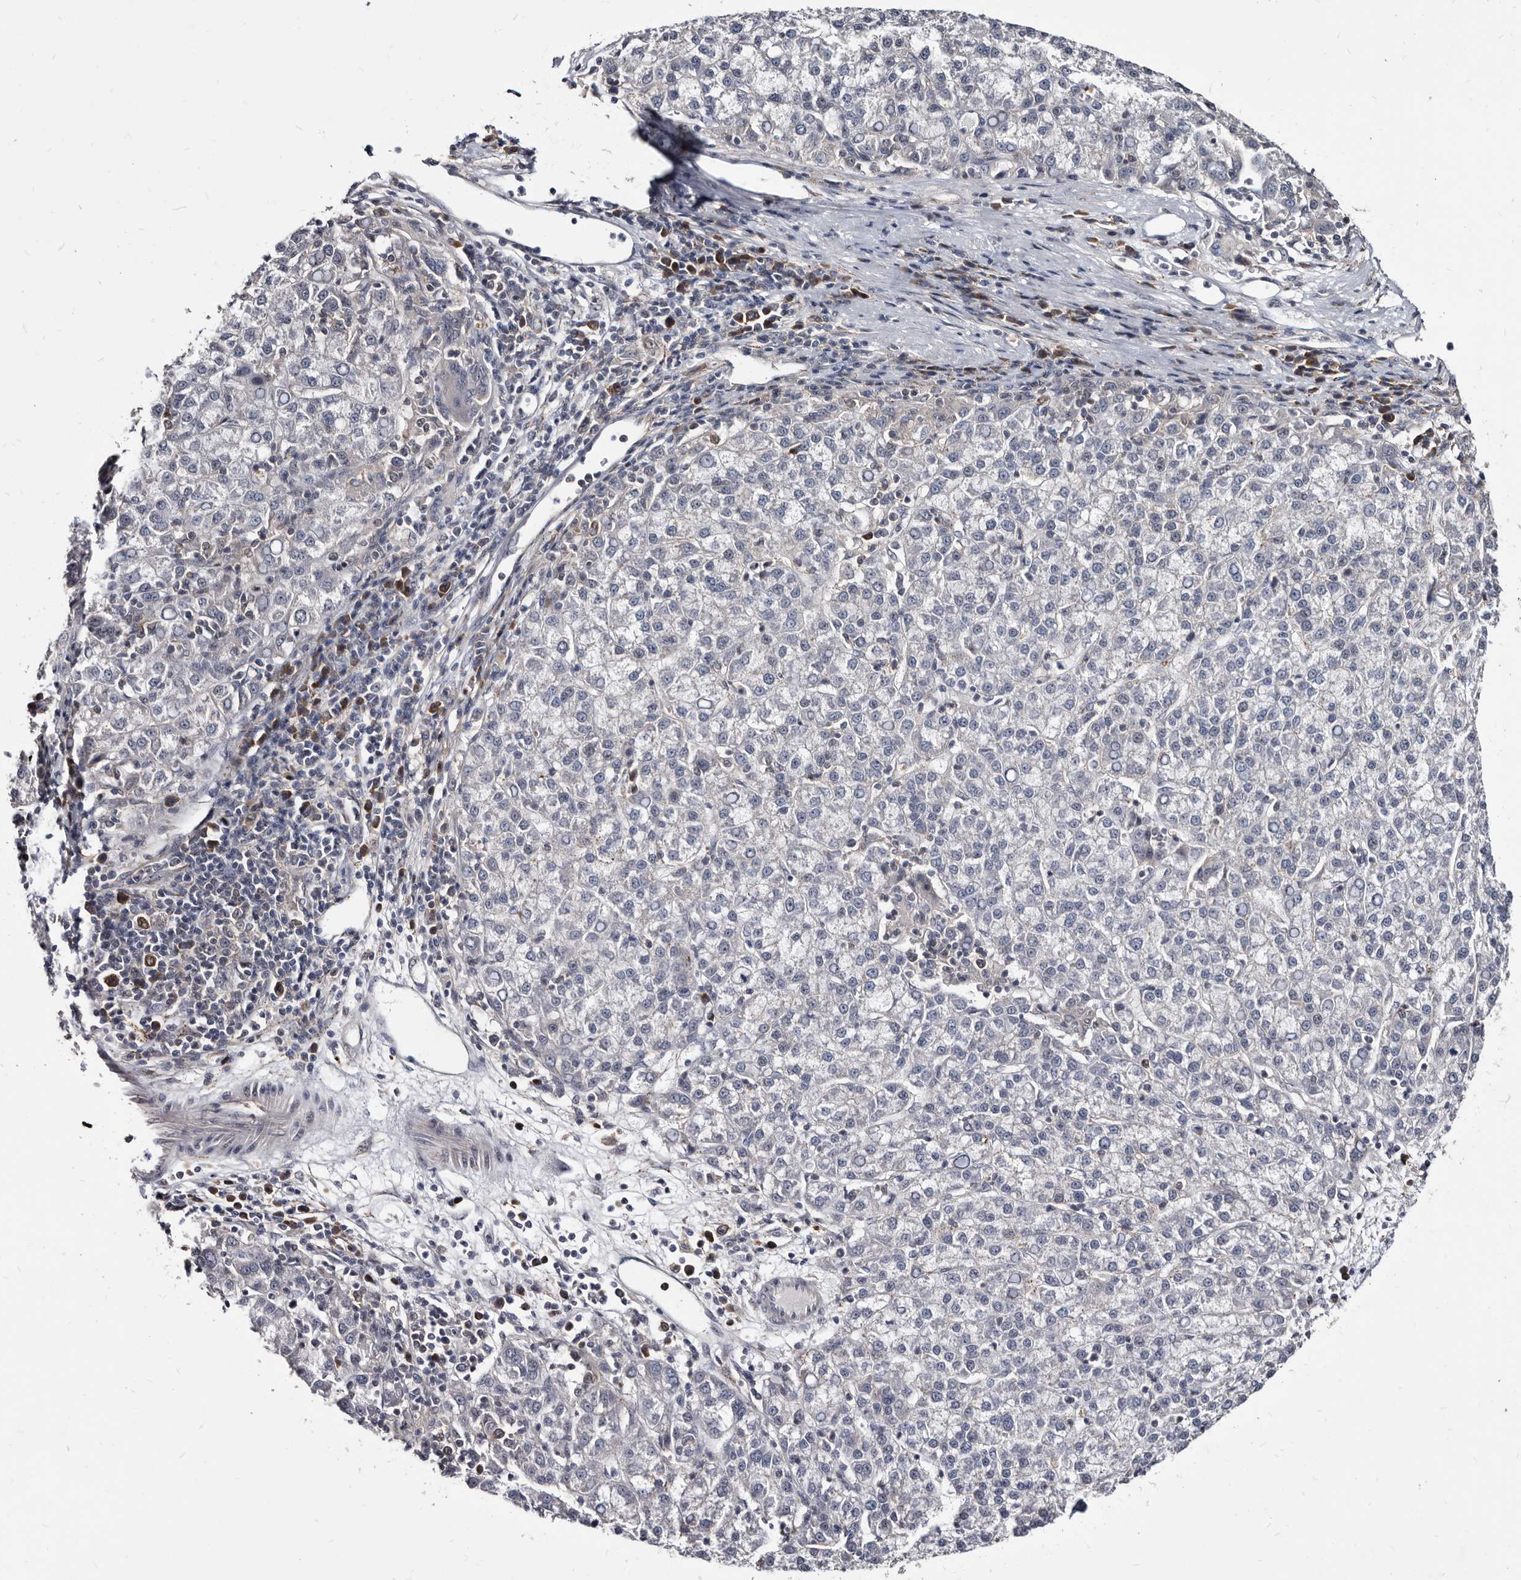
{"staining": {"intensity": "negative", "quantity": "none", "location": "none"}, "tissue": "liver cancer", "cell_type": "Tumor cells", "image_type": "cancer", "snomed": [{"axis": "morphology", "description": "Carcinoma, Hepatocellular, NOS"}, {"axis": "topography", "description": "Liver"}], "caption": "A photomicrograph of human liver hepatocellular carcinoma is negative for staining in tumor cells. (DAB IHC with hematoxylin counter stain).", "gene": "ABCF2", "patient": {"sex": "female", "age": 58}}